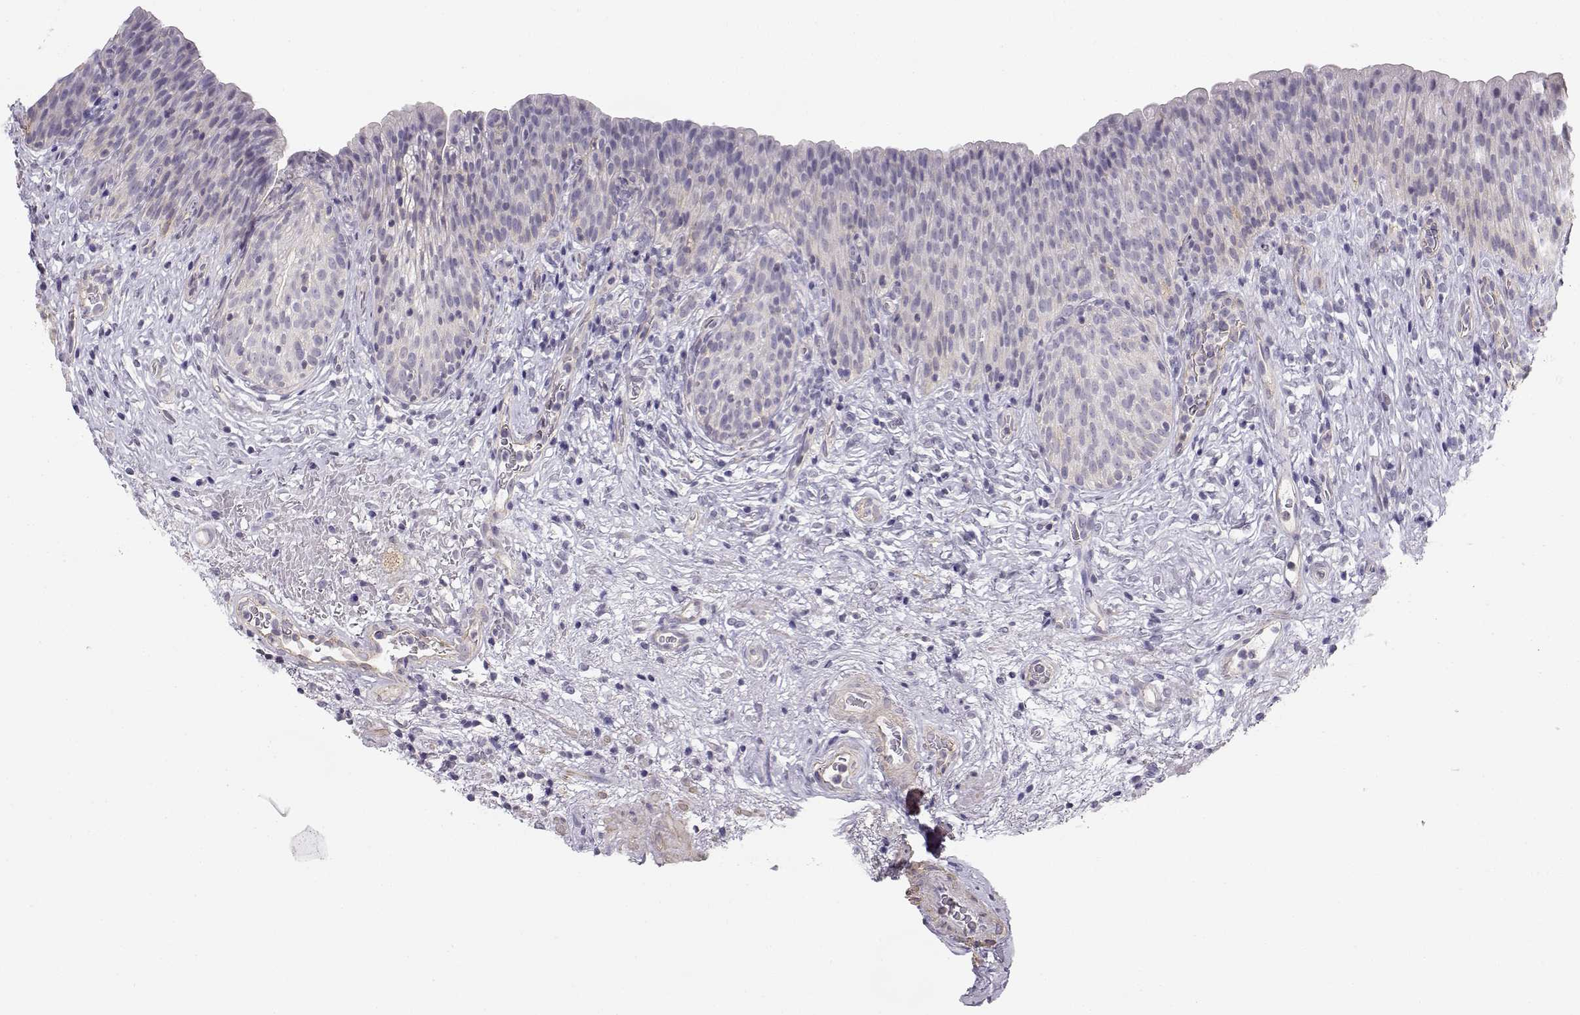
{"staining": {"intensity": "negative", "quantity": "none", "location": "none"}, "tissue": "urinary bladder", "cell_type": "Urothelial cells", "image_type": "normal", "snomed": [{"axis": "morphology", "description": "Normal tissue, NOS"}, {"axis": "topography", "description": "Urinary bladder"}], "caption": "This is a micrograph of IHC staining of normal urinary bladder, which shows no positivity in urothelial cells.", "gene": "DAPL1", "patient": {"sex": "male", "age": 76}}